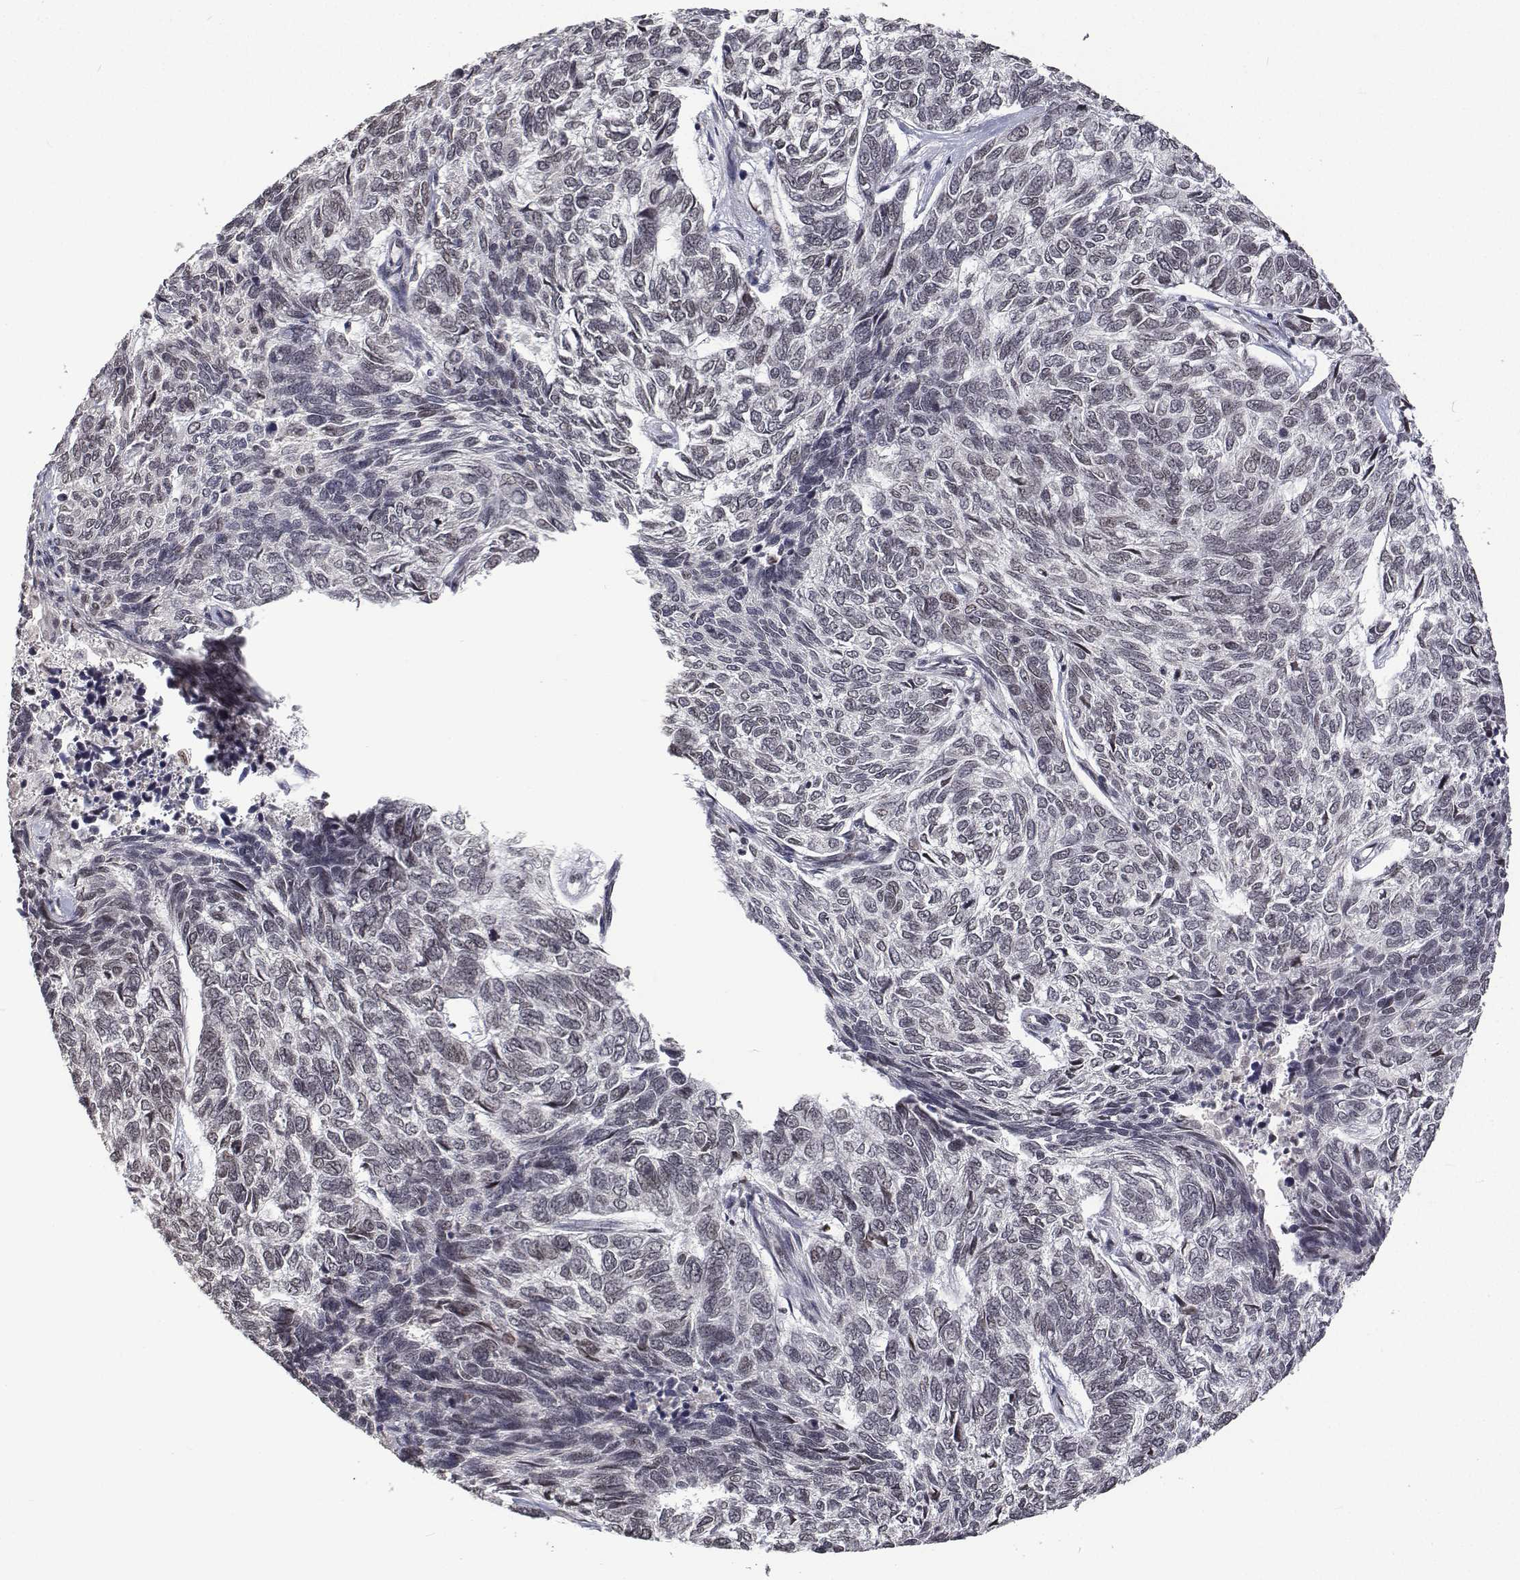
{"staining": {"intensity": "weak", "quantity": "<25%", "location": "nuclear"}, "tissue": "skin cancer", "cell_type": "Tumor cells", "image_type": "cancer", "snomed": [{"axis": "morphology", "description": "Basal cell carcinoma"}, {"axis": "topography", "description": "Skin"}], "caption": "Skin cancer was stained to show a protein in brown. There is no significant positivity in tumor cells. (DAB immunohistochemistry (IHC), high magnification).", "gene": "ATRX", "patient": {"sex": "female", "age": 65}}